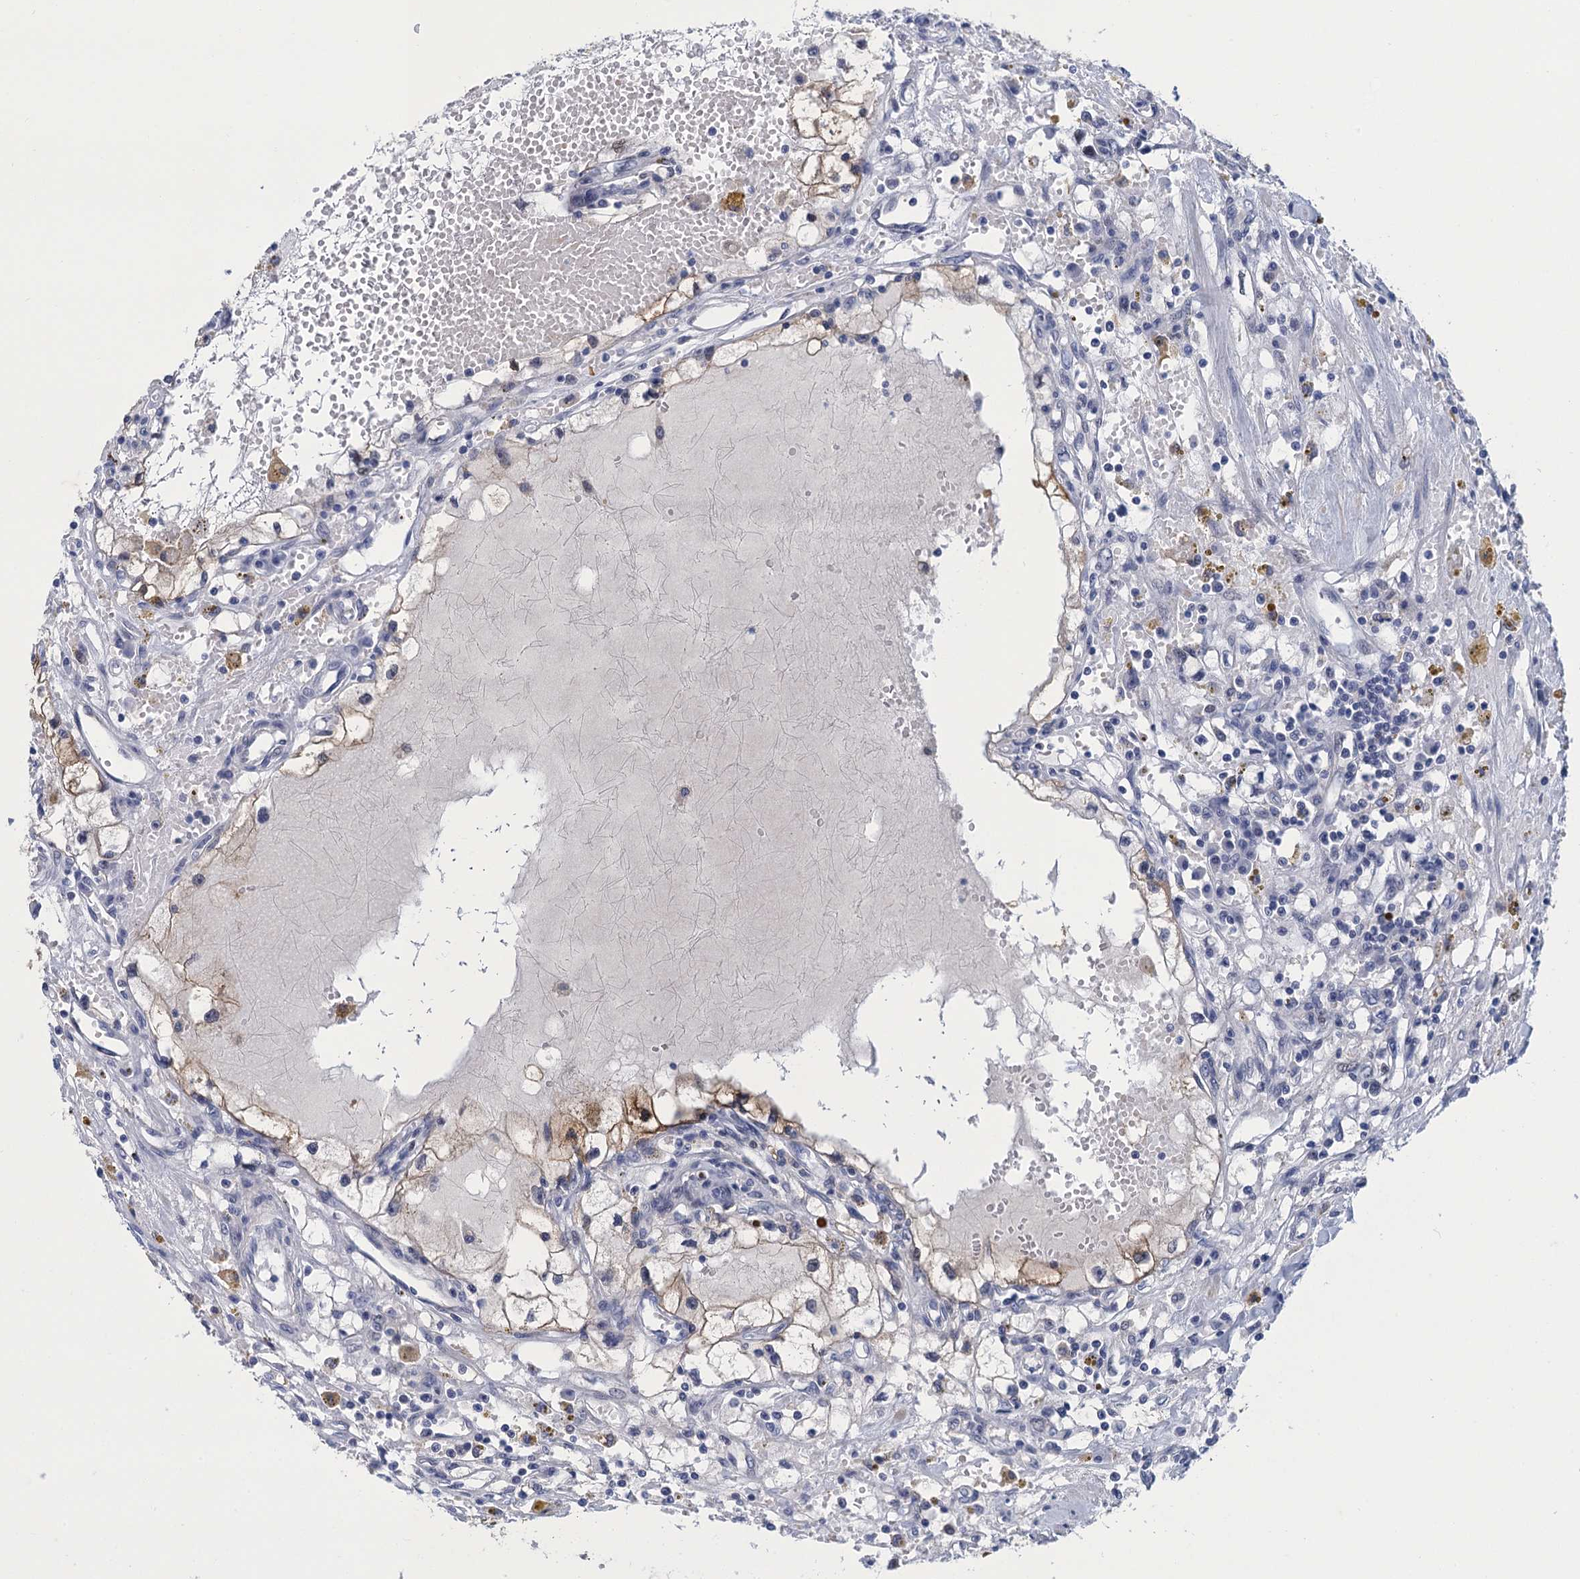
{"staining": {"intensity": "weak", "quantity": "<25%", "location": "cytoplasmic/membranous"}, "tissue": "renal cancer", "cell_type": "Tumor cells", "image_type": "cancer", "snomed": [{"axis": "morphology", "description": "Adenocarcinoma, NOS"}, {"axis": "topography", "description": "Kidney"}], "caption": "Tumor cells show no significant staining in renal adenocarcinoma. The staining is performed using DAB brown chromogen with nuclei counter-stained in using hematoxylin.", "gene": "GINS3", "patient": {"sex": "male", "age": 56}}